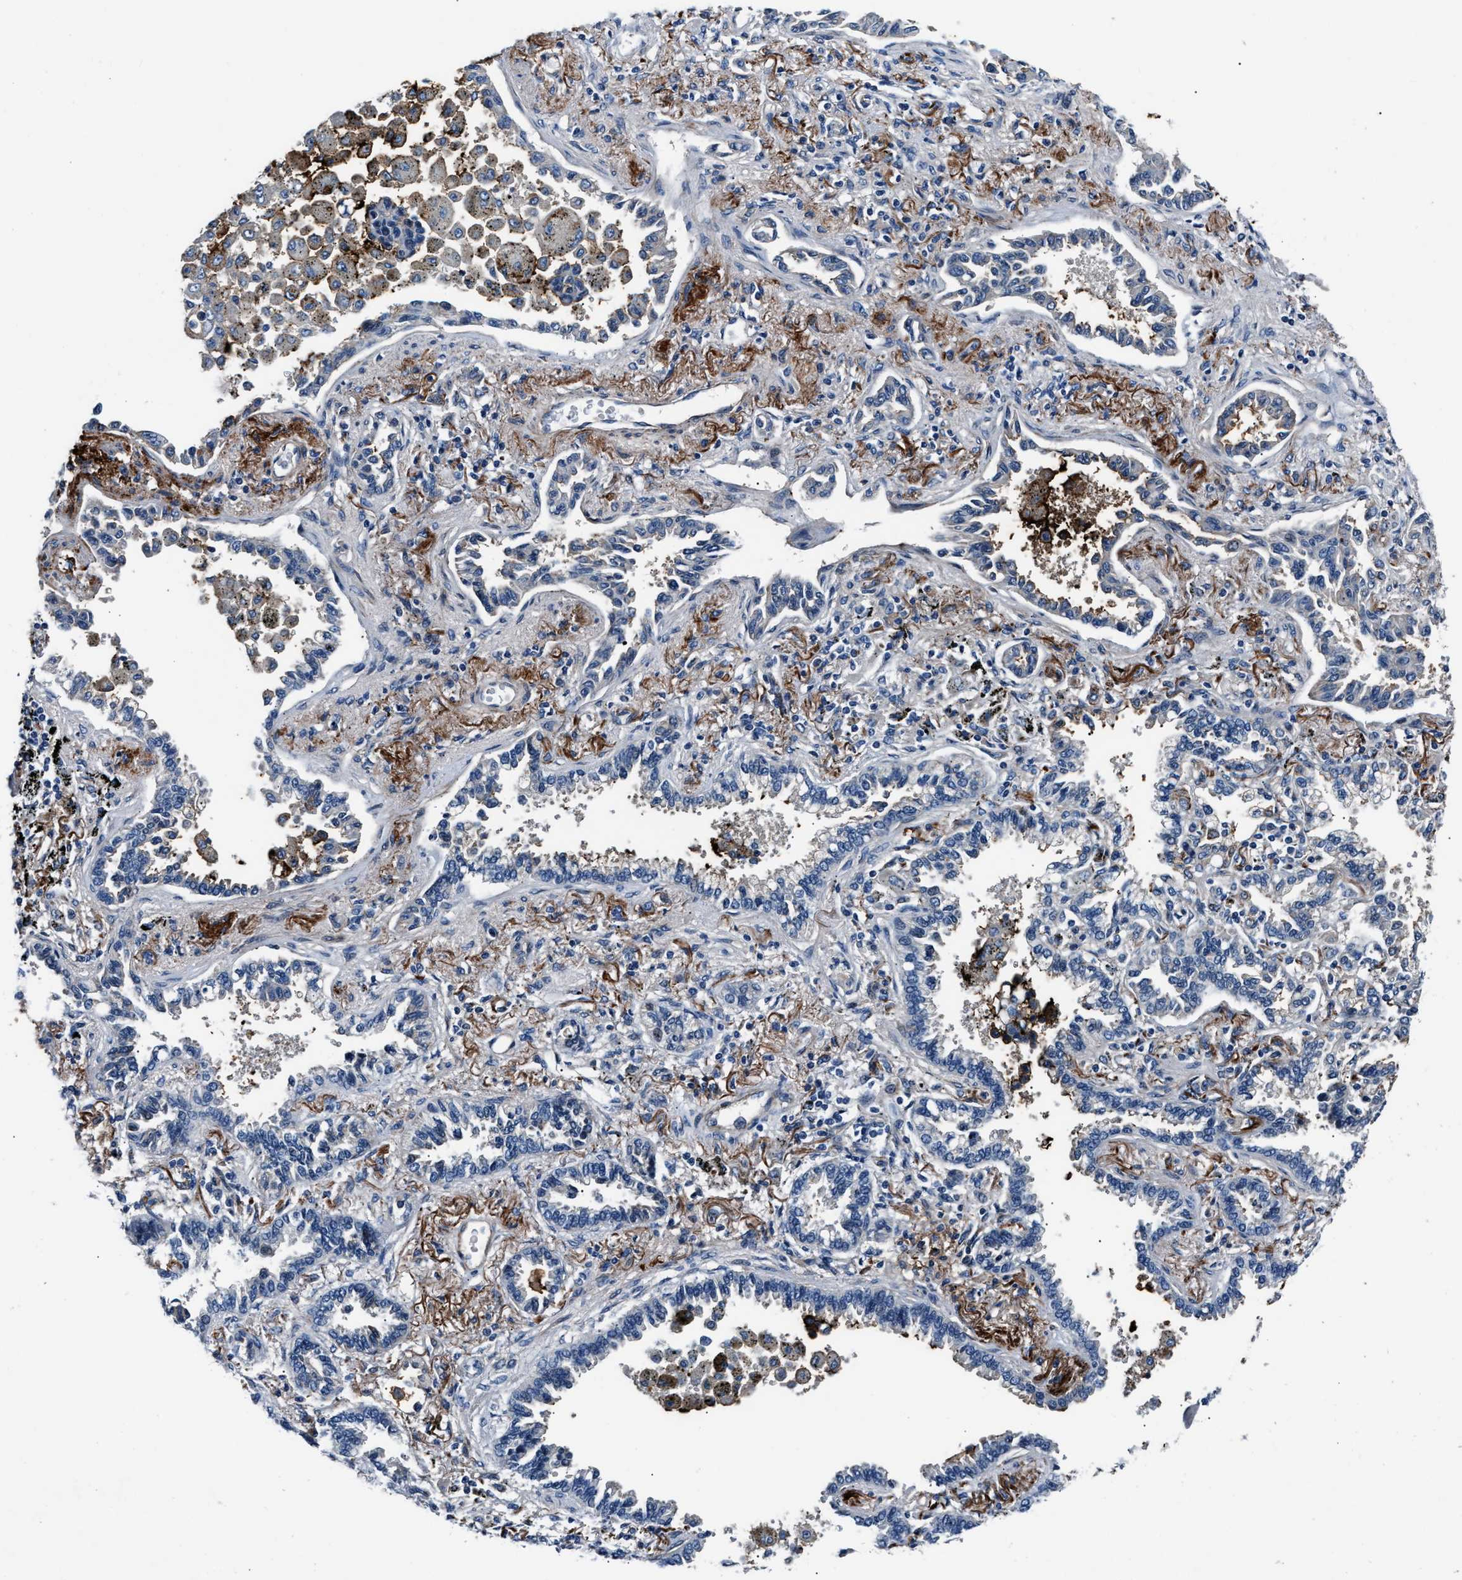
{"staining": {"intensity": "weak", "quantity": "<25%", "location": "cytoplasmic/membranous"}, "tissue": "lung cancer", "cell_type": "Tumor cells", "image_type": "cancer", "snomed": [{"axis": "morphology", "description": "Normal tissue, NOS"}, {"axis": "morphology", "description": "Adenocarcinoma, NOS"}, {"axis": "topography", "description": "Lung"}], "caption": "DAB (3,3'-diaminobenzidine) immunohistochemical staining of human lung cancer (adenocarcinoma) reveals no significant positivity in tumor cells.", "gene": "MPDZ", "patient": {"sex": "male", "age": 59}}